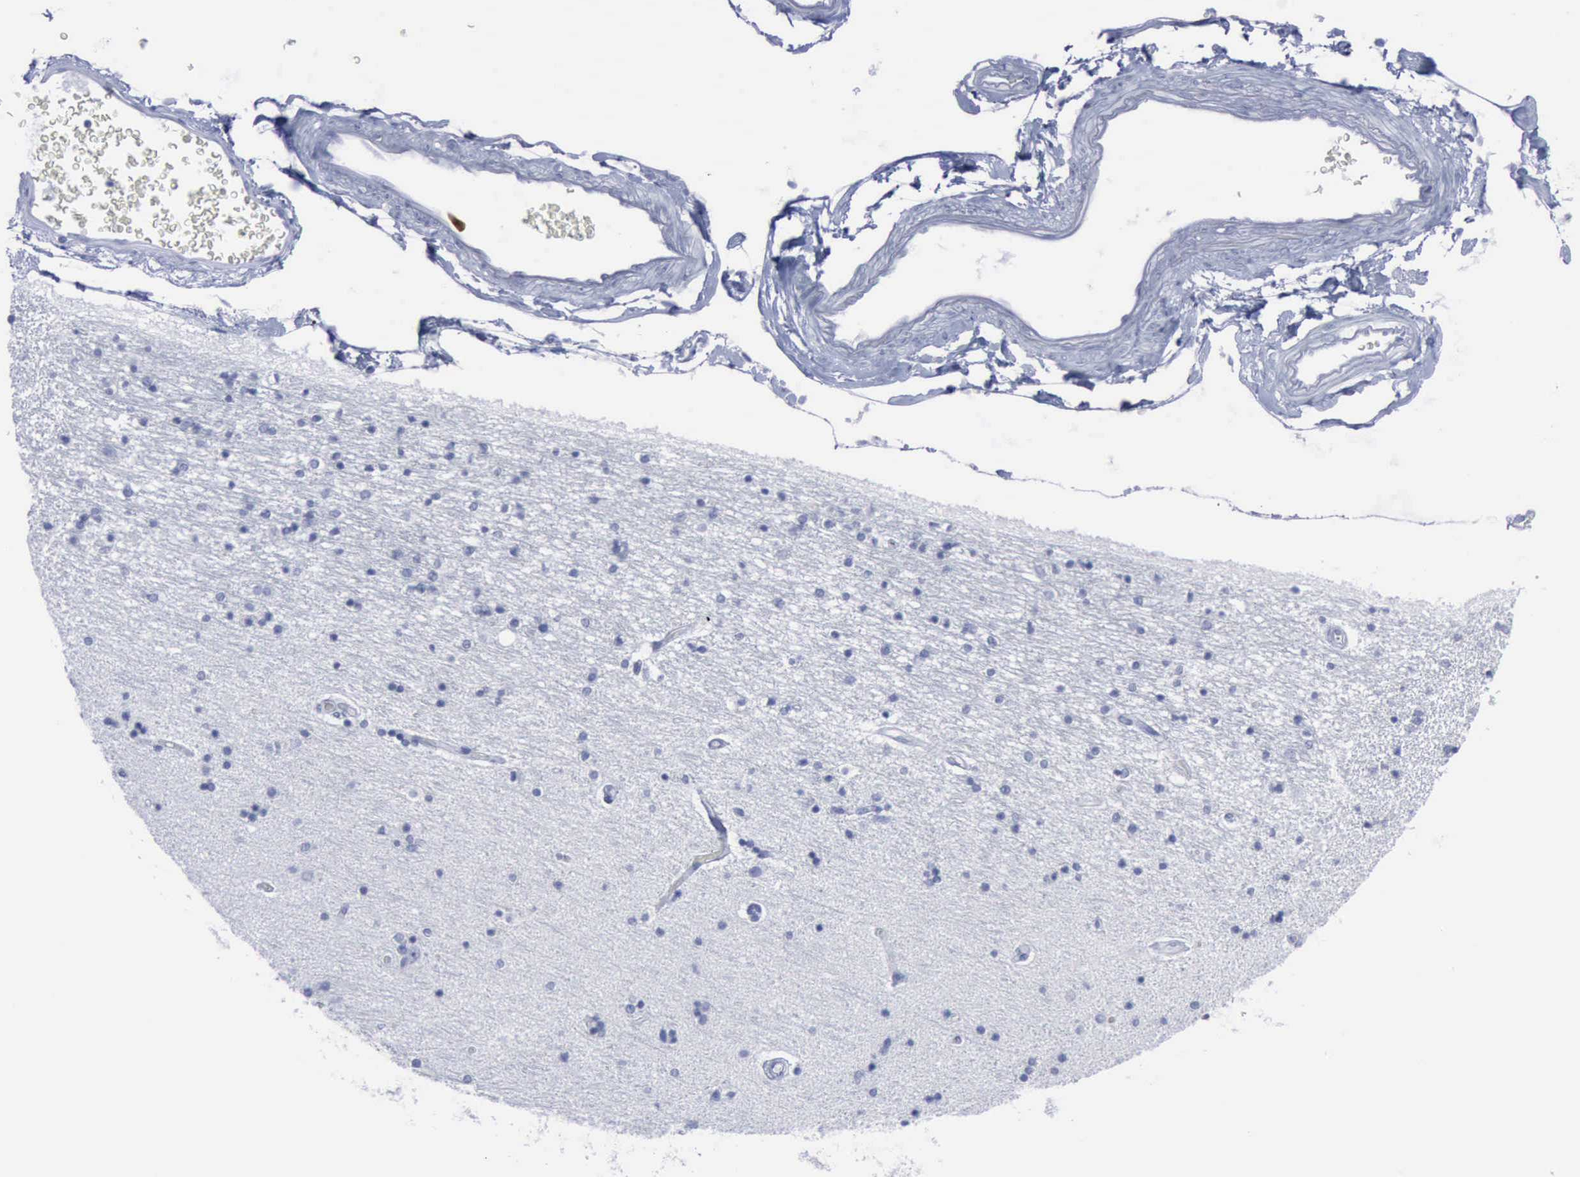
{"staining": {"intensity": "negative", "quantity": "none", "location": "none"}, "tissue": "hippocampus", "cell_type": "Glial cells", "image_type": "normal", "snomed": [{"axis": "morphology", "description": "Normal tissue, NOS"}, {"axis": "topography", "description": "Hippocampus"}], "caption": "Unremarkable hippocampus was stained to show a protein in brown. There is no significant staining in glial cells. The staining was performed using DAB (3,3'-diaminobenzidine) to visualize the protein expression in brown, while the nuclei were stained in blue with hematoxylin (Magnification: 20x).", "gene": "CSTA", "patient": {"sex": "female", "age": 54}}